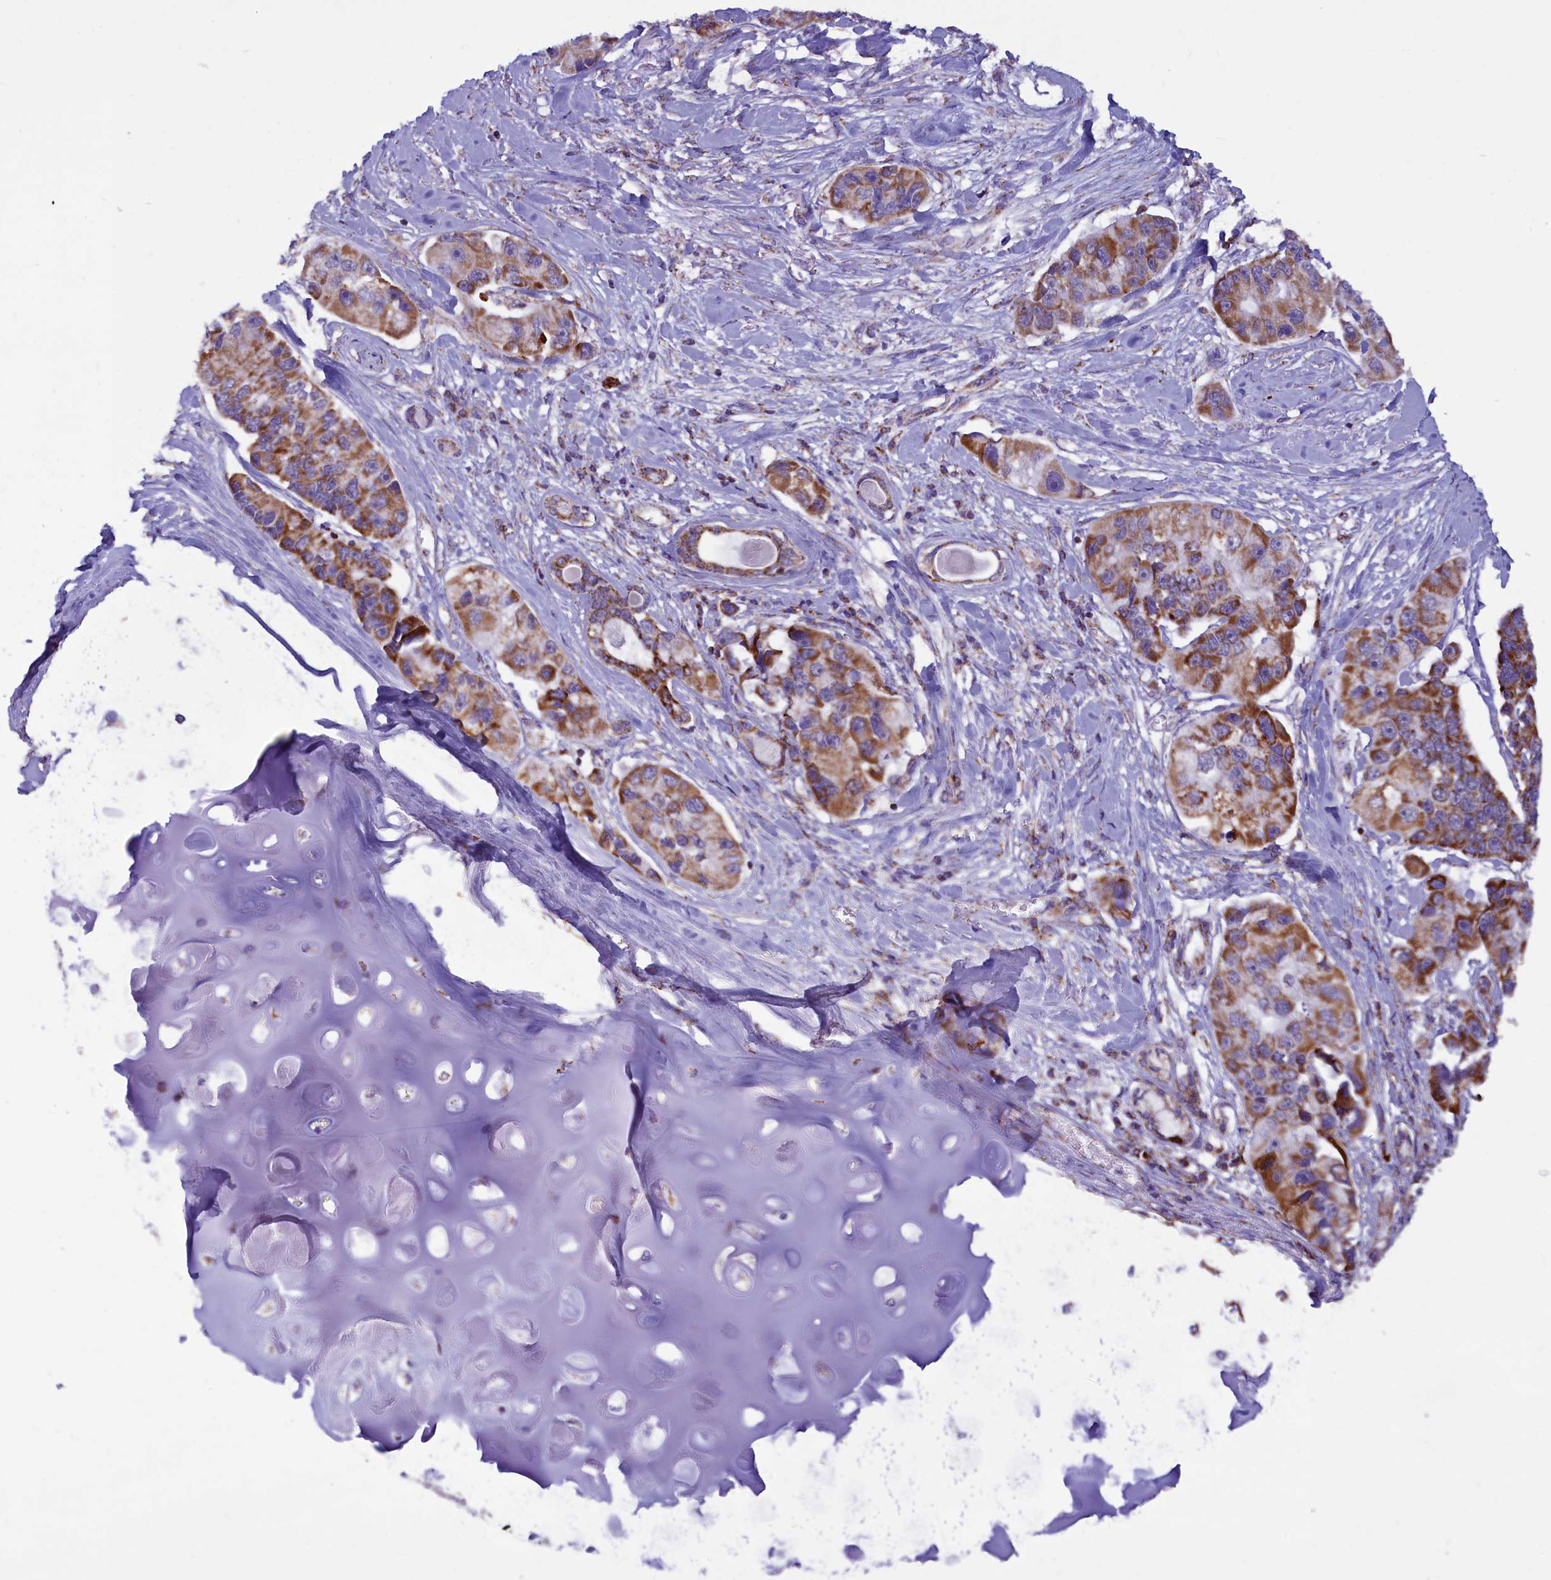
{"staining": {"intensity": "moderate", "quantity": ">75%", "location": "cytoplasmic/membranous"}, "tissue": "lung cancer", "cell_type": "Tumor cells", "image_type": "cancer", "snomed": [{"axis": "morphology", "description": "Adenocarcinoma, NOS"}, {"axis": "topography", "description": "Lung"}], "caption": "Immunohistochemistry (IHC) photomicrograph of neoplastic tissue: human lung cancer (adenocarcinoma) stained using IHC exhibits medium levels of moderate protein expression localized specifically in the cytoplasmic/membranous of tumor cells, appearing as a cytoplasmic/membranous brown color.", "gene": "ICA1L", "patient": {"sex": "female", "age": 54}}